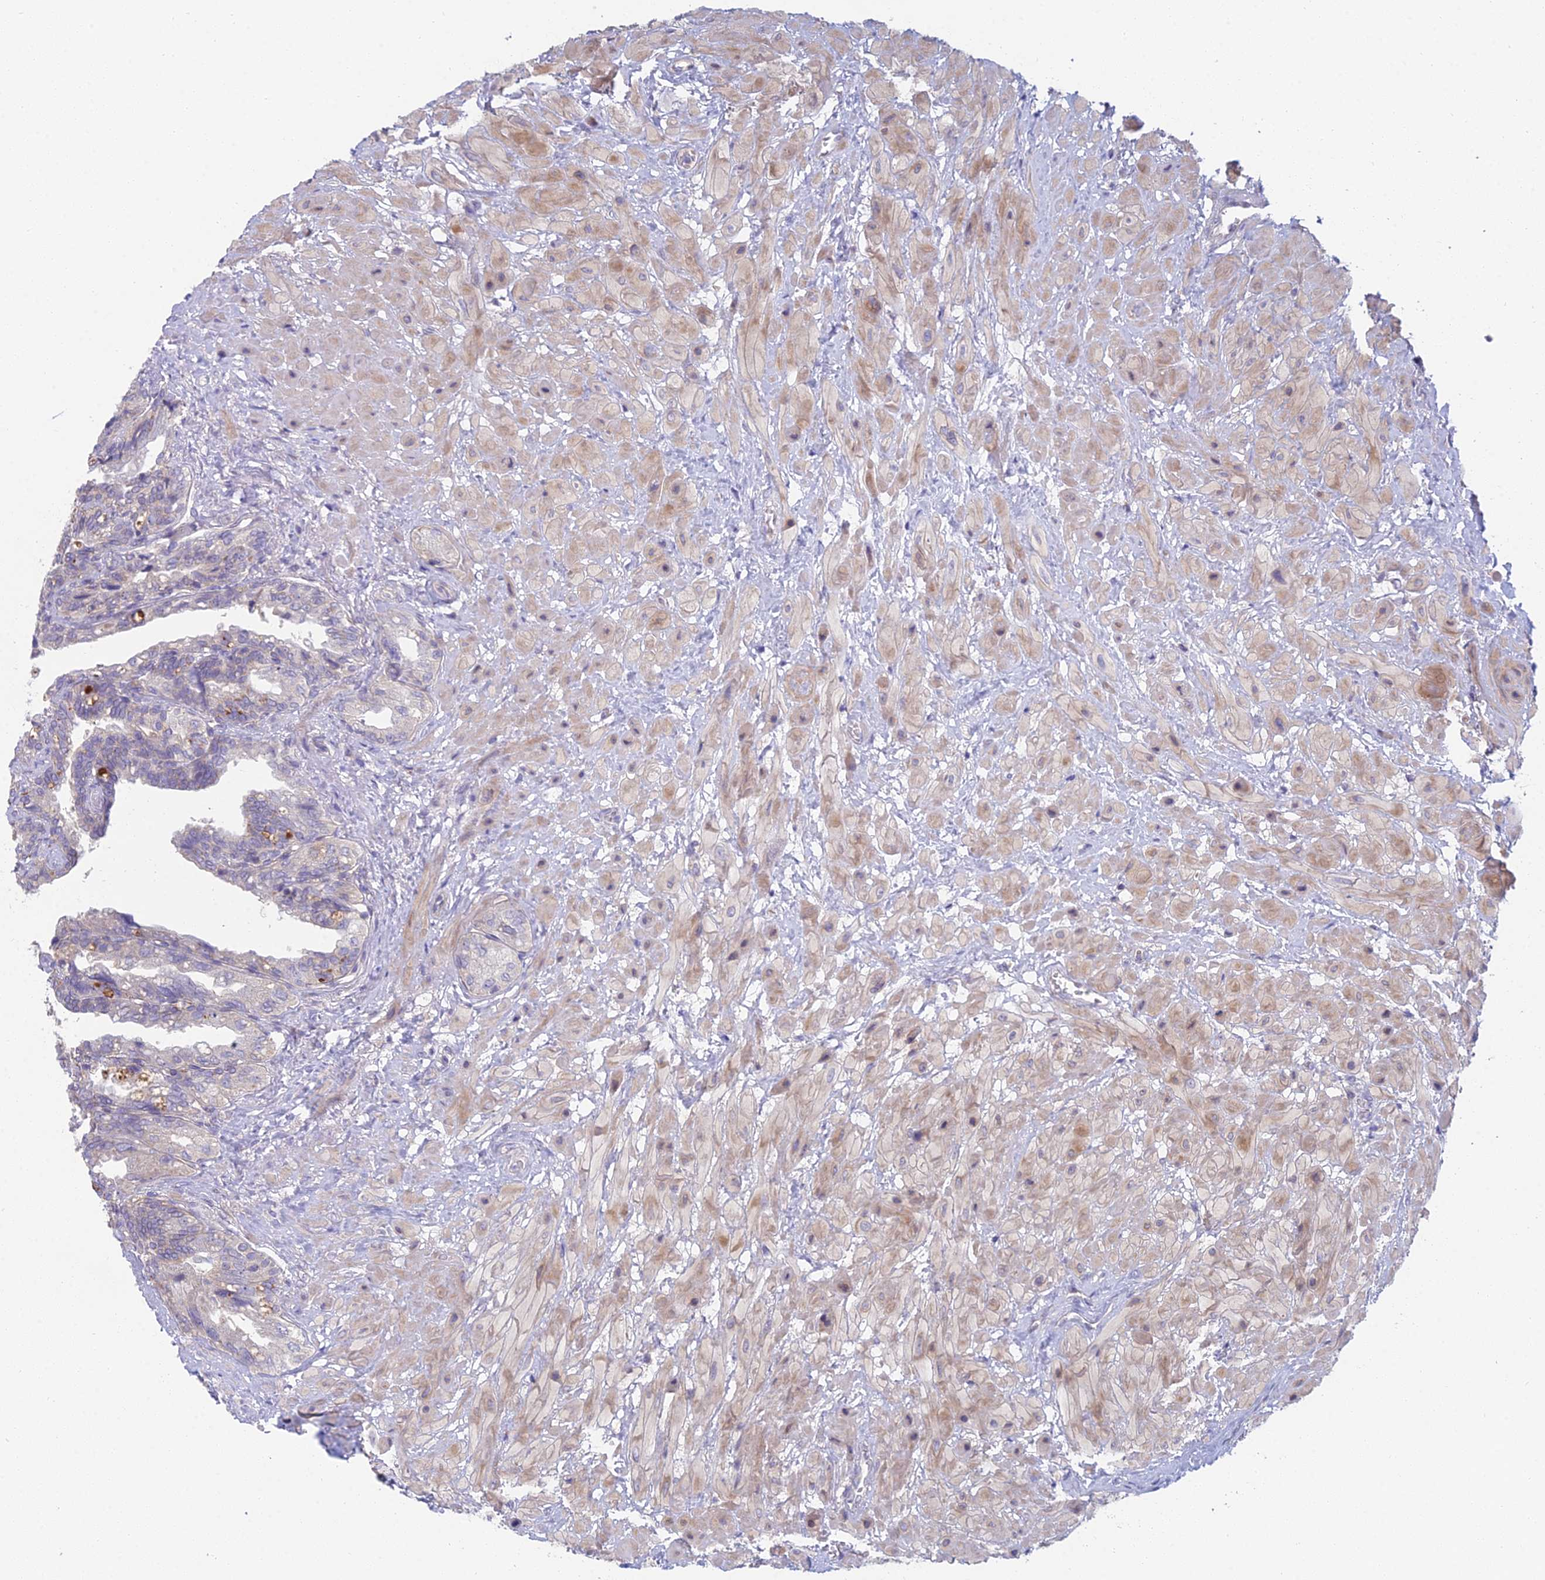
{"staining": {"intensity": "negative", "quantity": "none", "location": "none"}, "tissue": "seminal vesicle", "cell_type": "Glandular cells", "image_type": "normal", "snomed": [{"axis": "morphology", "description": "Normal tissue, NOS"}, {"axis": "topography", "description": "Seminal veicle"}, {"axis": "topography", "description": "Peripheral nerve tissue"}], "caption": "Unremarkable seminal vesicle was stained to show a protein in brown. There is no significant staining in glandular cells. (IHC, brightfield microscopy, high magnification).", "gene": "METTL26", "patient": {"sex": "male", "age": 60}}